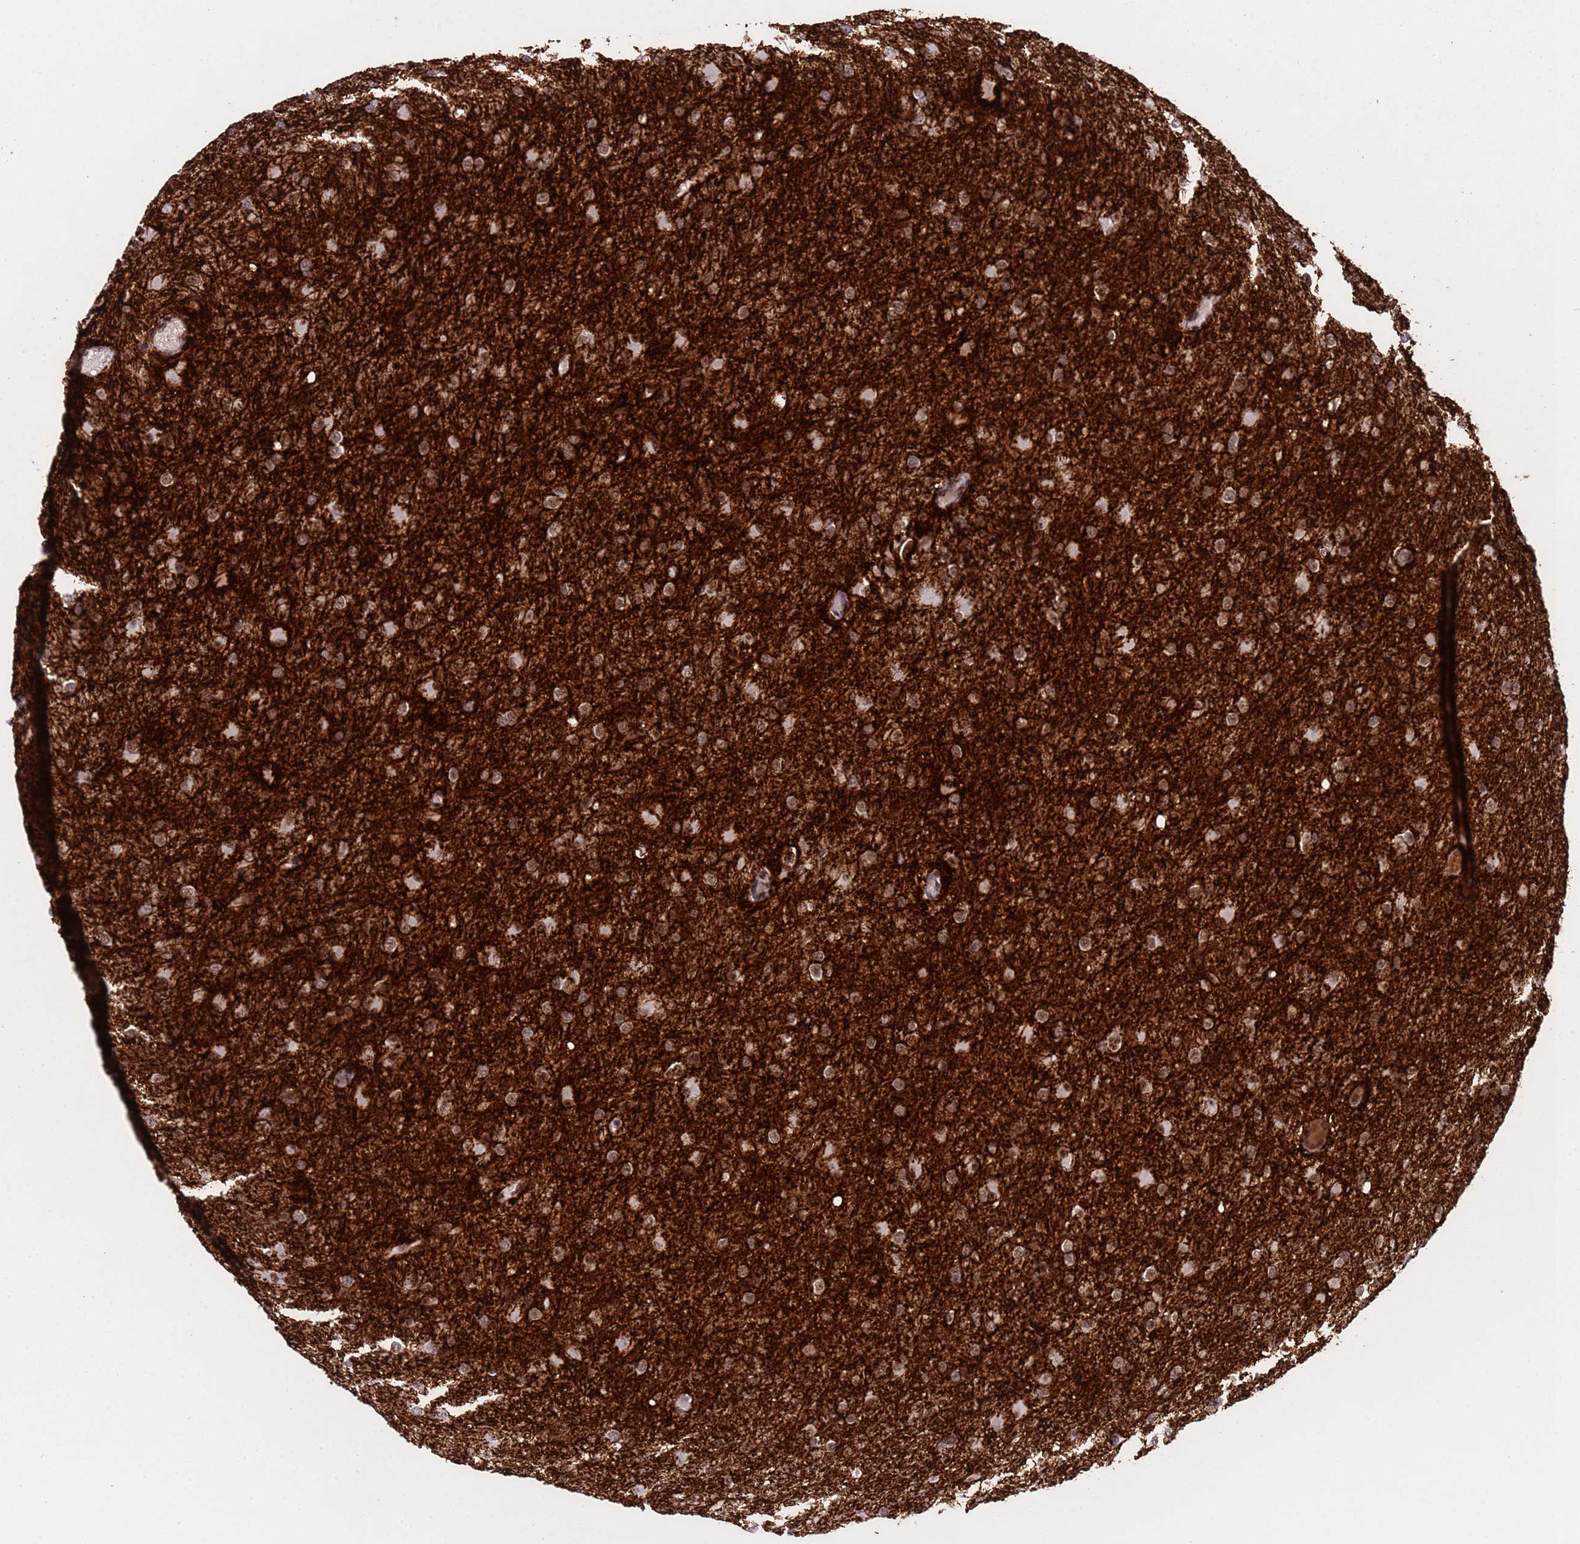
{"staining": {"intensity": "moderate", "quantity": ">75%", "location": "nuclear"}, "tissue": "glioma", "cell_type": "Tumor cells", "image_type": "cancer", "snomed": [{"axis": "morphology", "description": "Glioma, malignant, High grade"}, {"axis": "topography", "description": "Cerebral cortex"}], "caption": "Immunohistochemical staining of glioma reveals moderate nuclear protein staining in about >75% of tumor cells.", "gene": "THOC2", "patient": {"sex": "female", "age": 36}}